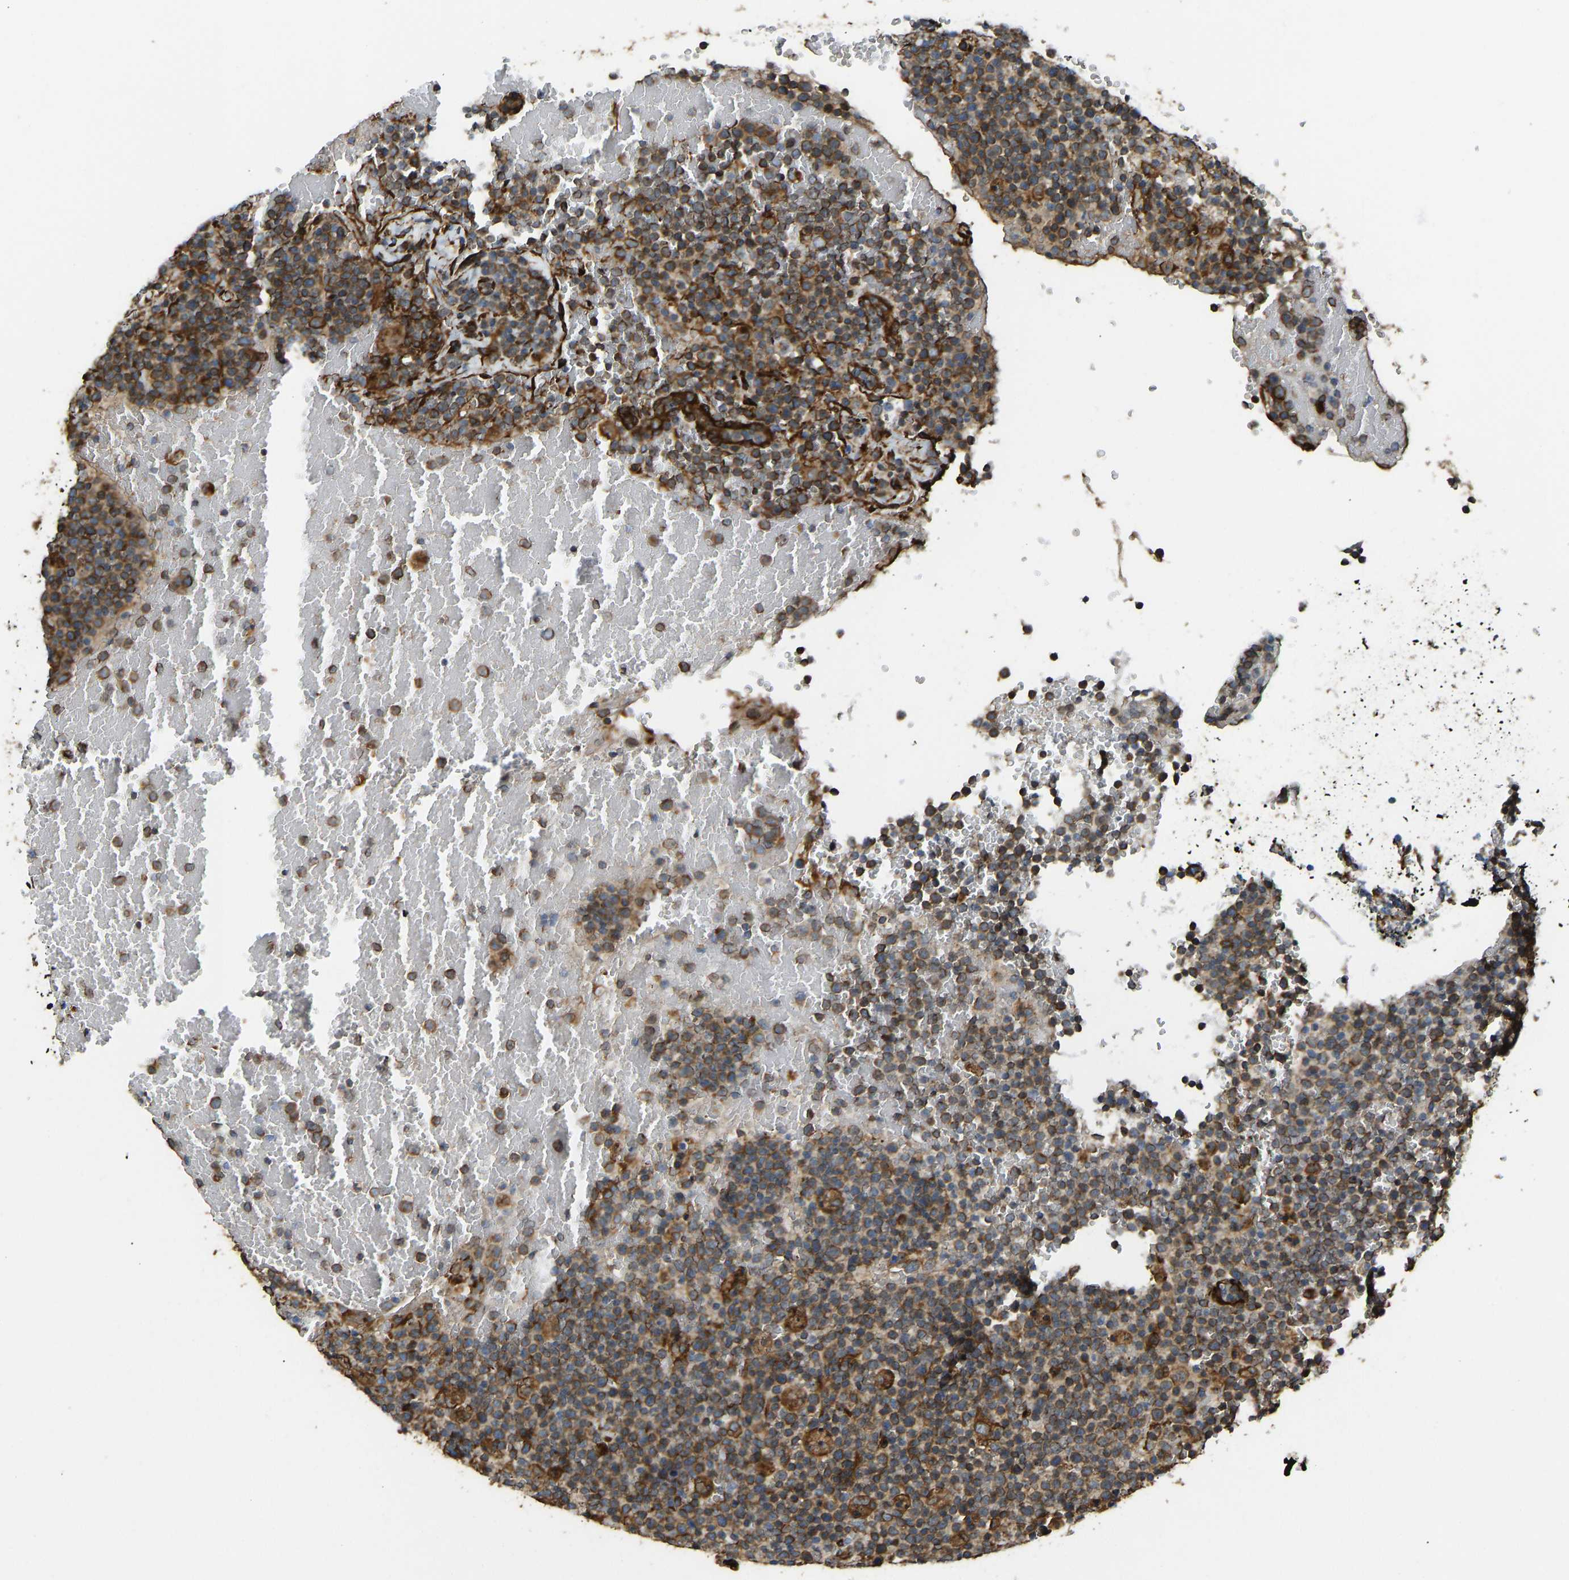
{"staining": {"intensity": "moderate", "quantity": ">75%", "location": "cytoplasmic/membranous"}, "tissue": "lymphoma", "cell_type": "Tumor cells", "image_type": "cancer", "snomed": [{"axis": "morphology", "description": "Malignant lymphoma, non-Hodgkin's type, High grade"}, {"axis": "topography", "description": "Lymph node"}], "caption": "Protein expression analysis of human lymphoma reveals moderate cytoplasmic/membranous expression in approximately >75% of tumor cells.", "gene": "BEX3", "patient": {"sex": "male", "age": 61}}